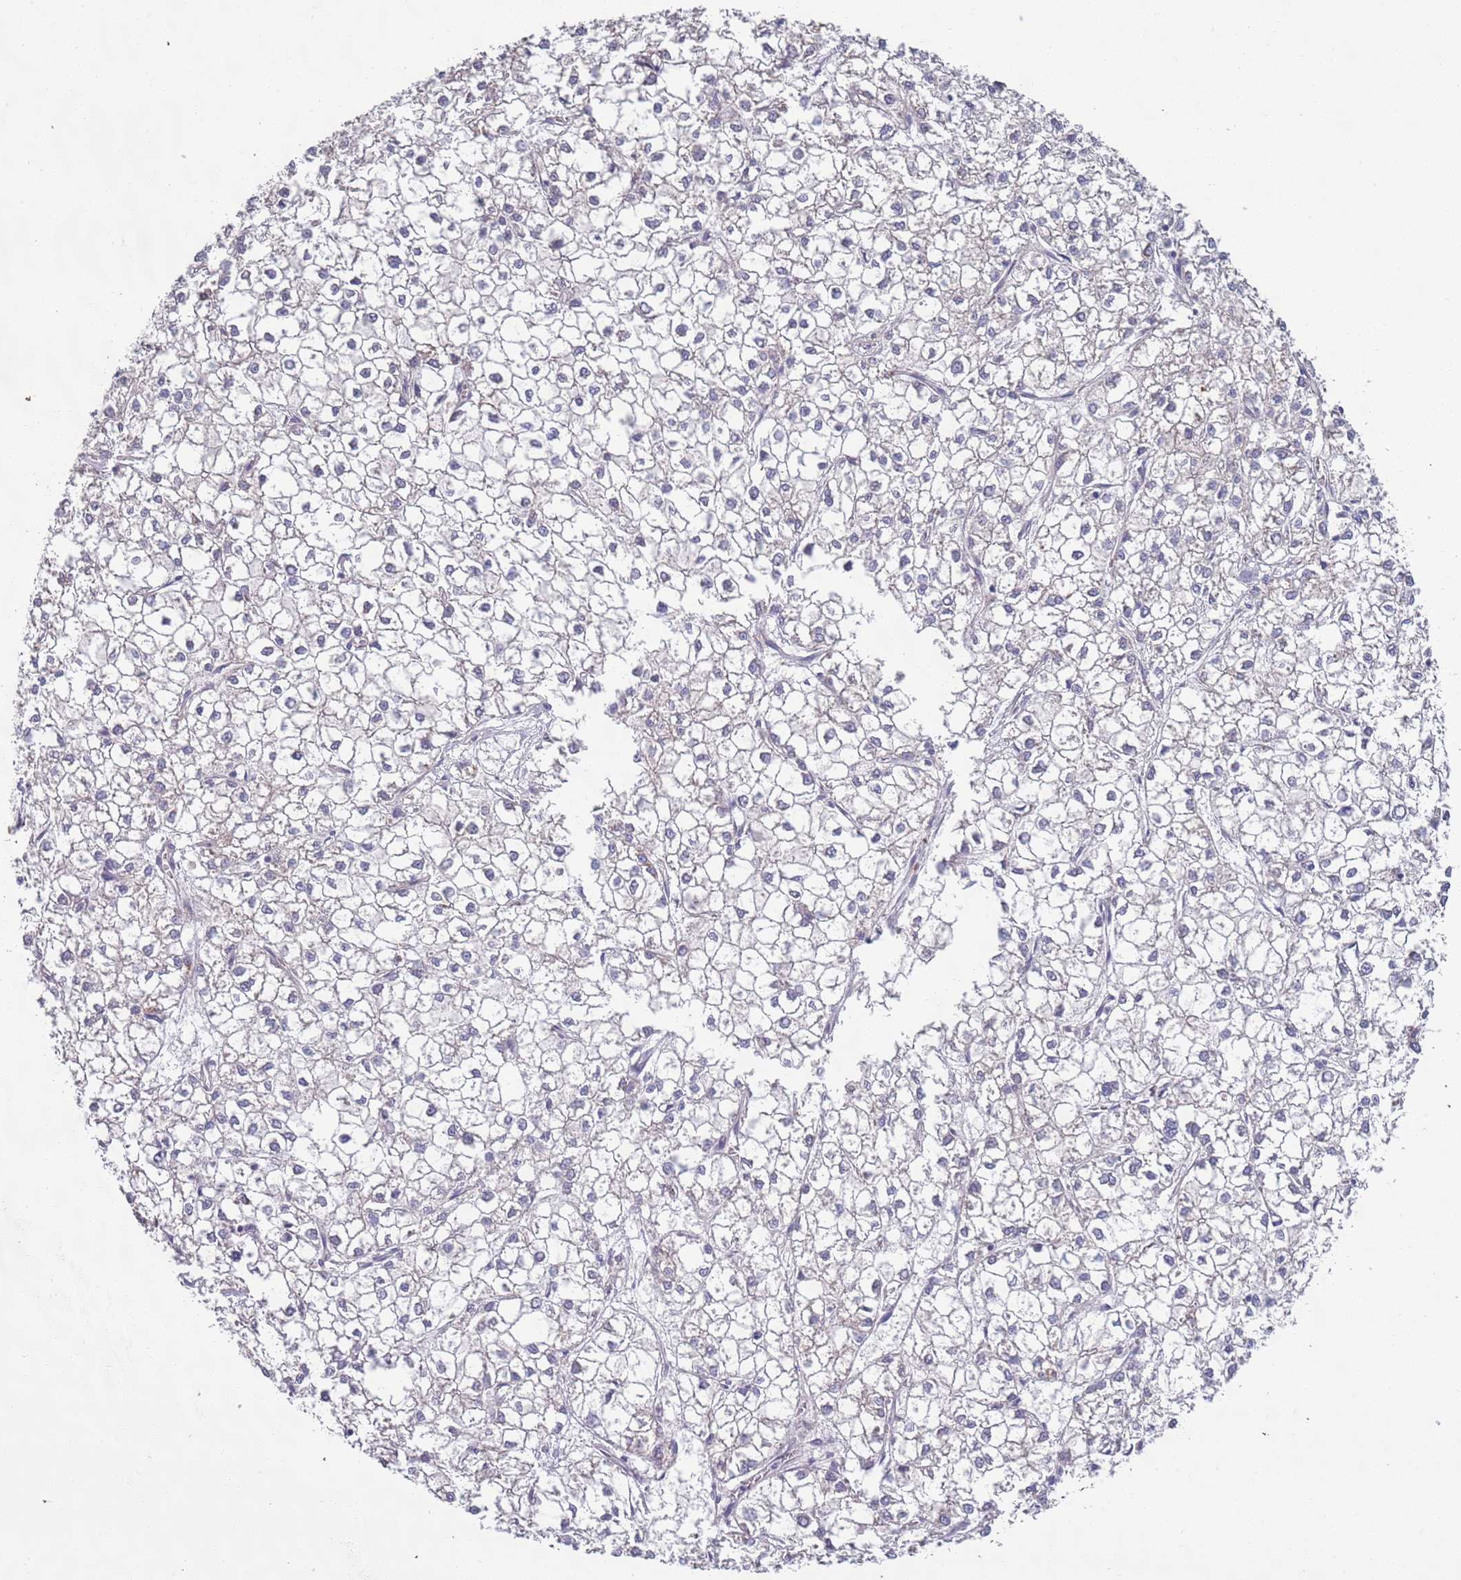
{"staining": {"intensity": "negative", "quantity": "none", "location": "none"}, "tissue": "liver cancer", "cell_type": "Tumor cells", "image_type": "cancer", "snomed": [{"axis": "morphology", "description": "Carcinoma, Hepatocellular, NOS"}, {"axis": "topography", "description": "Liver"}], "caption": "Human liver cancer (hepatocellular carcinoma) stained for a protein using IHC demonstrates no staining in tumor cells.", "gene": "LTB", "patient": {"sex": "female", "age": 43}}